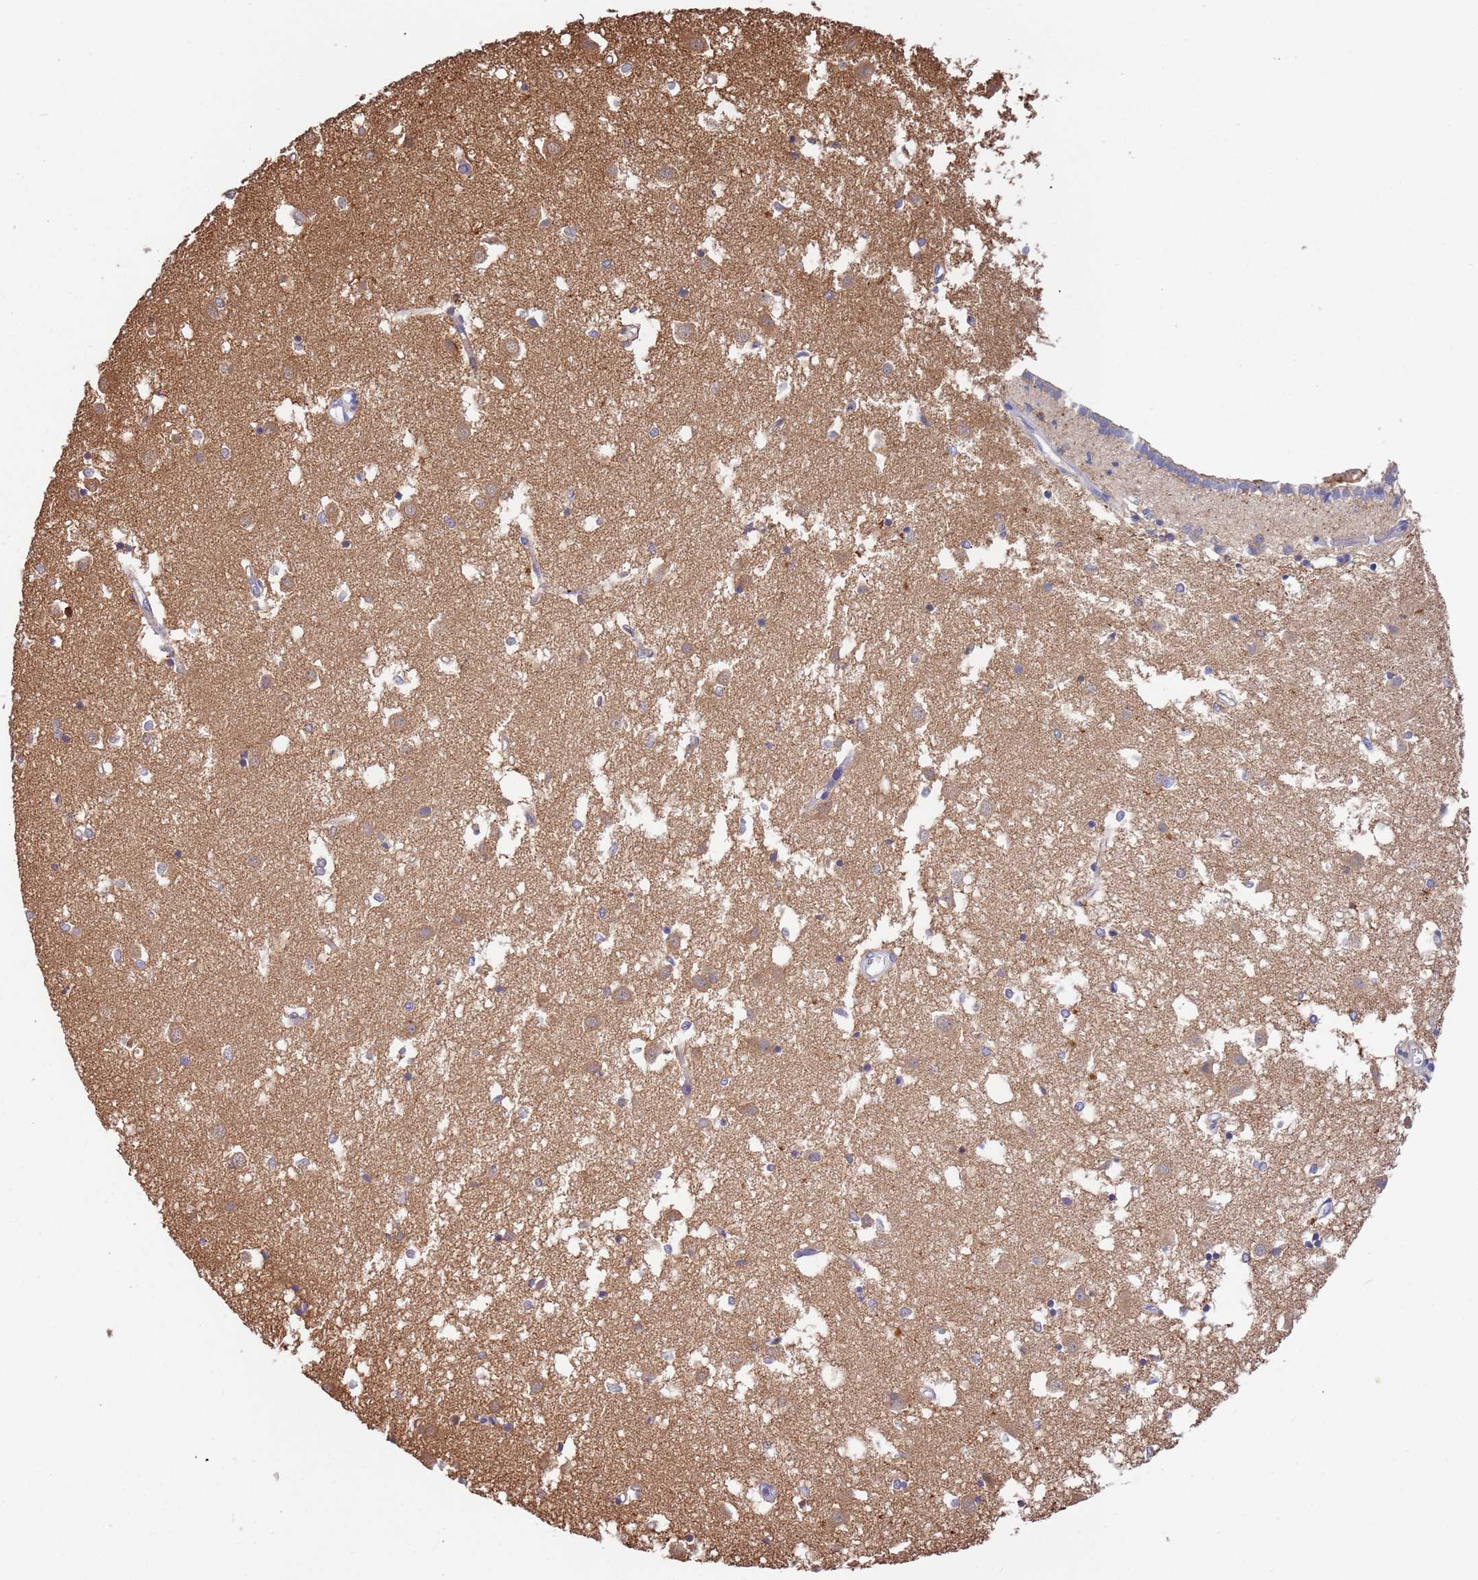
{"staining": {"intensity": "negative", "quantity": "none", "location": "none"}, "tissue": "caudate", "cell_type": "Glial cells", "image_type": "normal", "snomed": [{"axis": "morphology", "description": "Normal tissue, NOS"}, {"axis": "topography", "description": "Lateral ventricle wall"}], "caption": "Human caudate stained for a protein using immunohistochemistry reveals no expression in glial cells.", "gene": "LAMB4", "patient": {"sex": "male", "age": 70}}